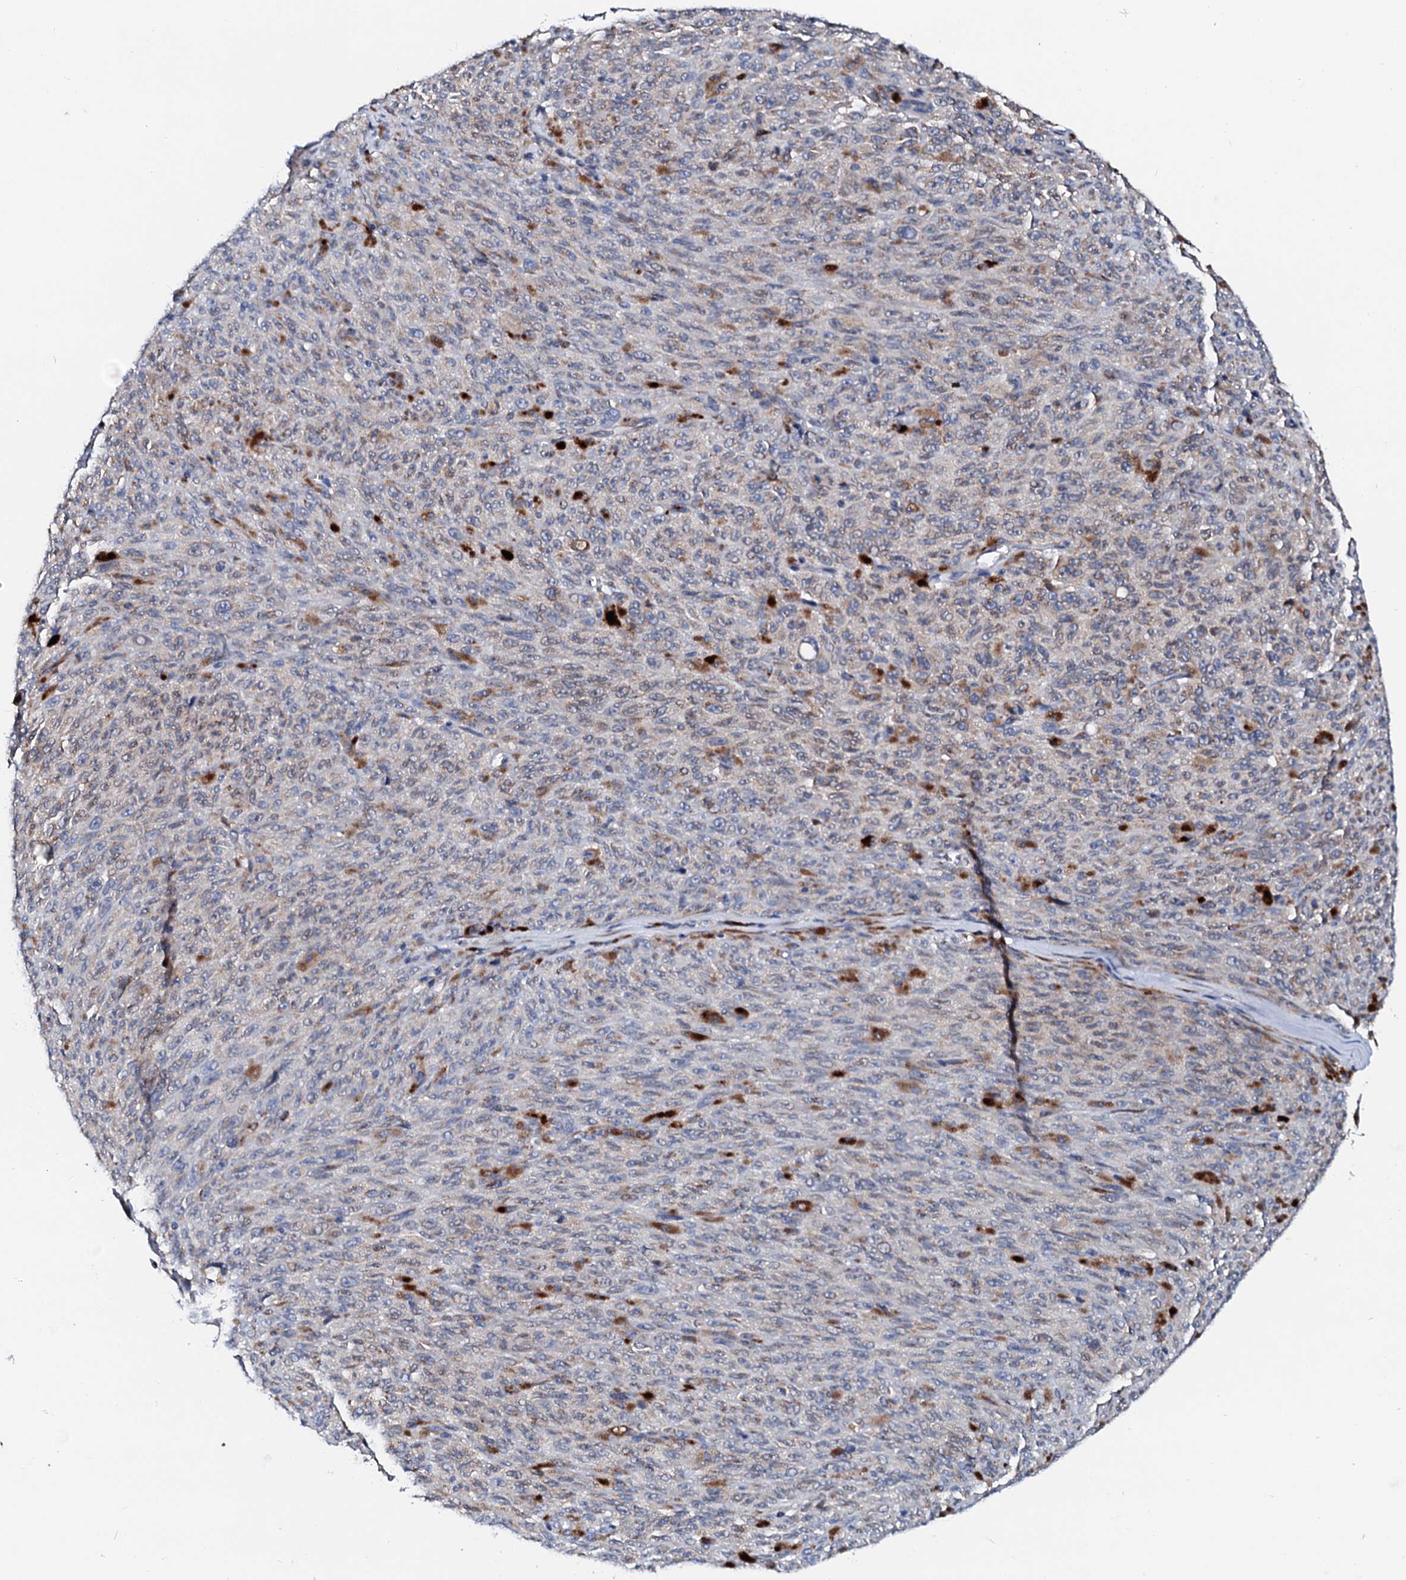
{"staining": {"intensity": "weak", "quantity": "<25%", "location": "cytoplasmic/membranous"}, "tissue": "melanoma", "cell_type": "Tumor cells", "image_type": "cancer", "snomed": [{"axis": "morphology", "description": "Malignant melanoma, NOS"}, {"axis": "topography", "description": "Skin"}], "caption": "Melanoma was stained to show a protein in brown. There is no significant staining in tumor cells. The staining was performed using DAB (3,3'-diaminobenzidine) to visualize the protein expression in brown, while the nuclei were stained in blue with hematoxylin (Magnification: 20x).", "gene": "LMAN1", "patient": {"sex": "female", "age": 82}}